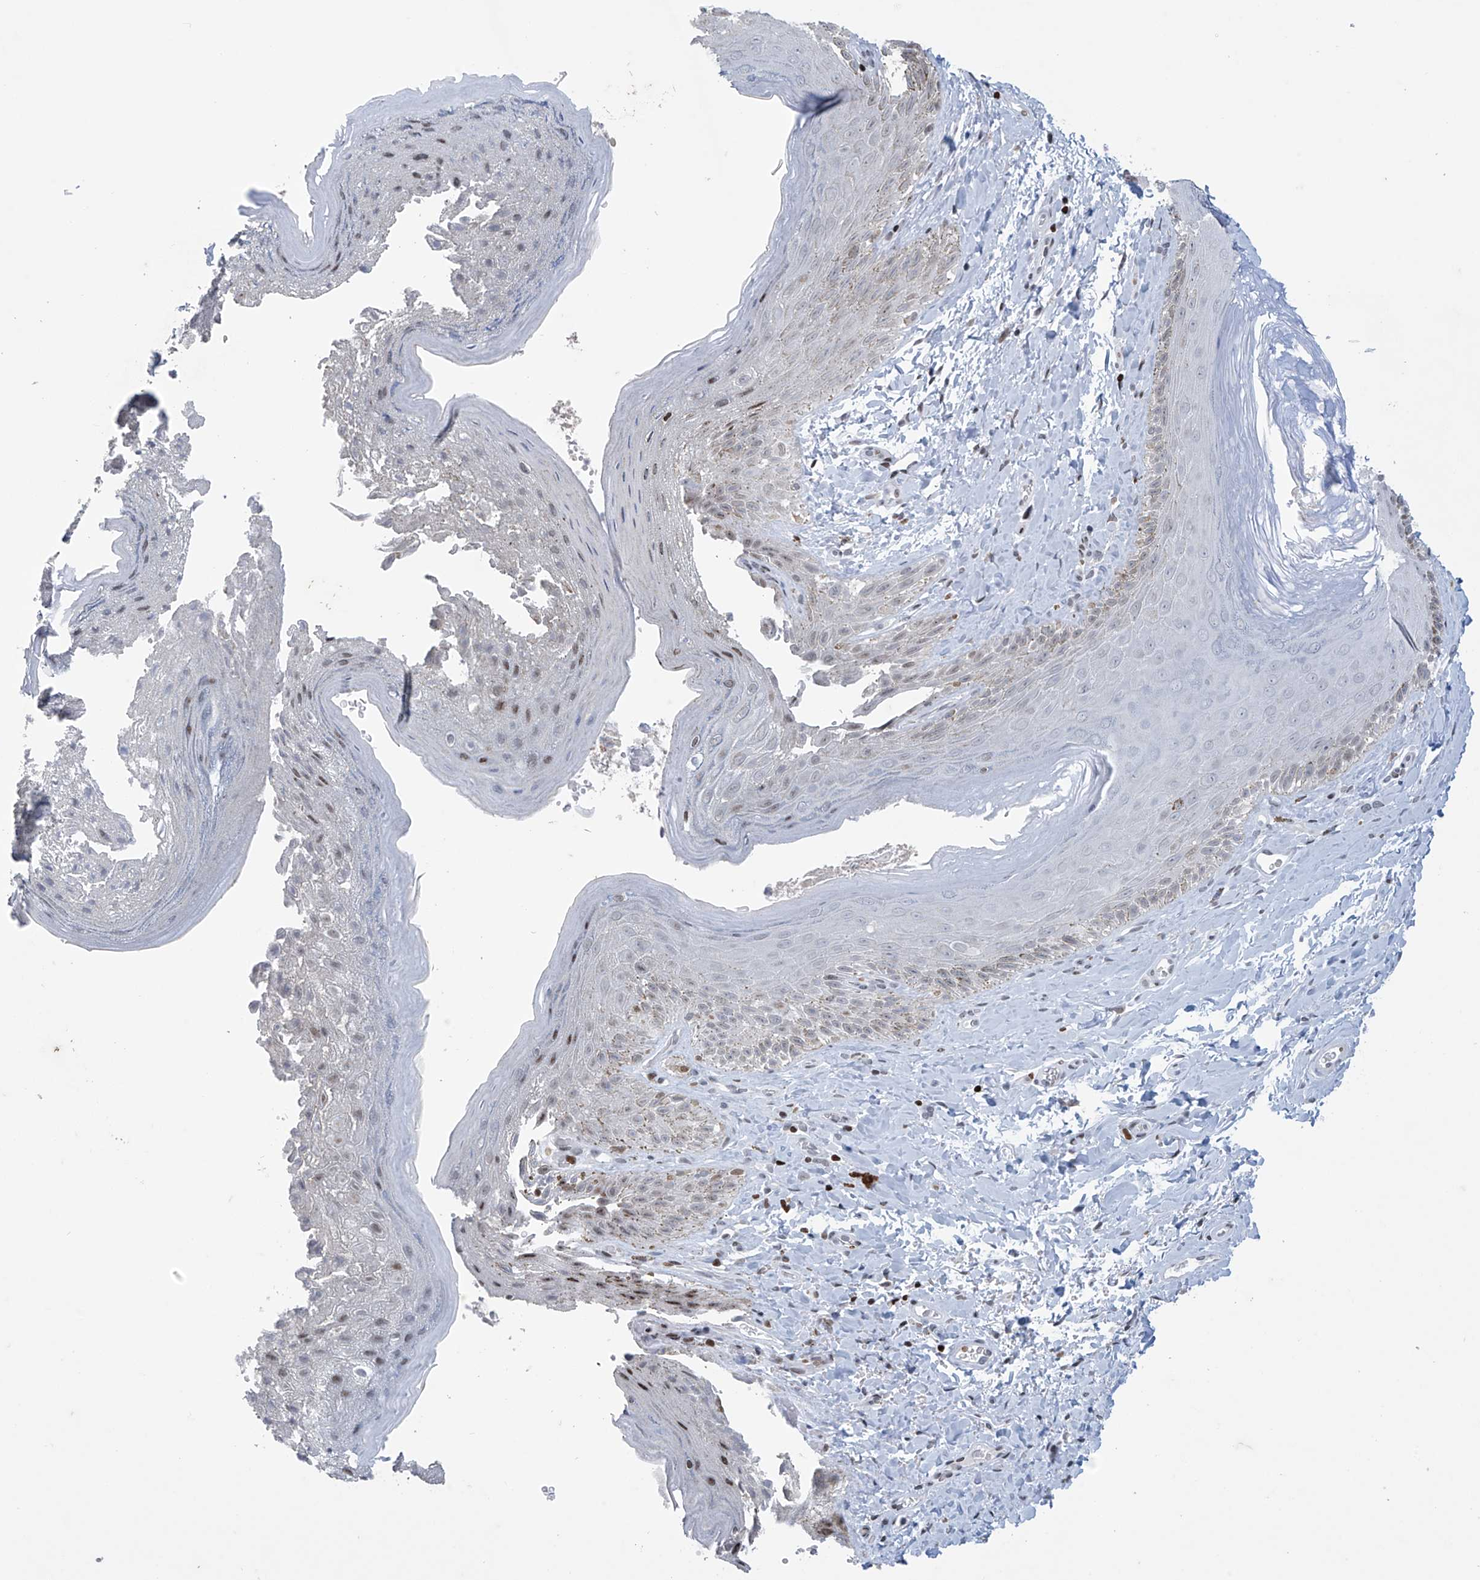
{"staining": {"intensity": "moderate", "quantity": "25%-75%", "location": "nuclear"}, "tissue": "skin", "cell_type": "Epidermal cells", "image_type": "normal", "snomed": [{"axis": "morphology", "description": "Normal tissue, NOS"}, {"axis": "topography", "description": "Anal"}], "caption": "A micrograph of skin stained for a protein demonstrates moderate nuclear brown staining in epidermal cells. Using DAB (3,3'-diaminobenzidine) (brown) and hematoxylin (blue) stains, captured at high magnification using brightfield microscopy.", "gene": "RFX7", "patient": {"sex": "male", "age": 44}}